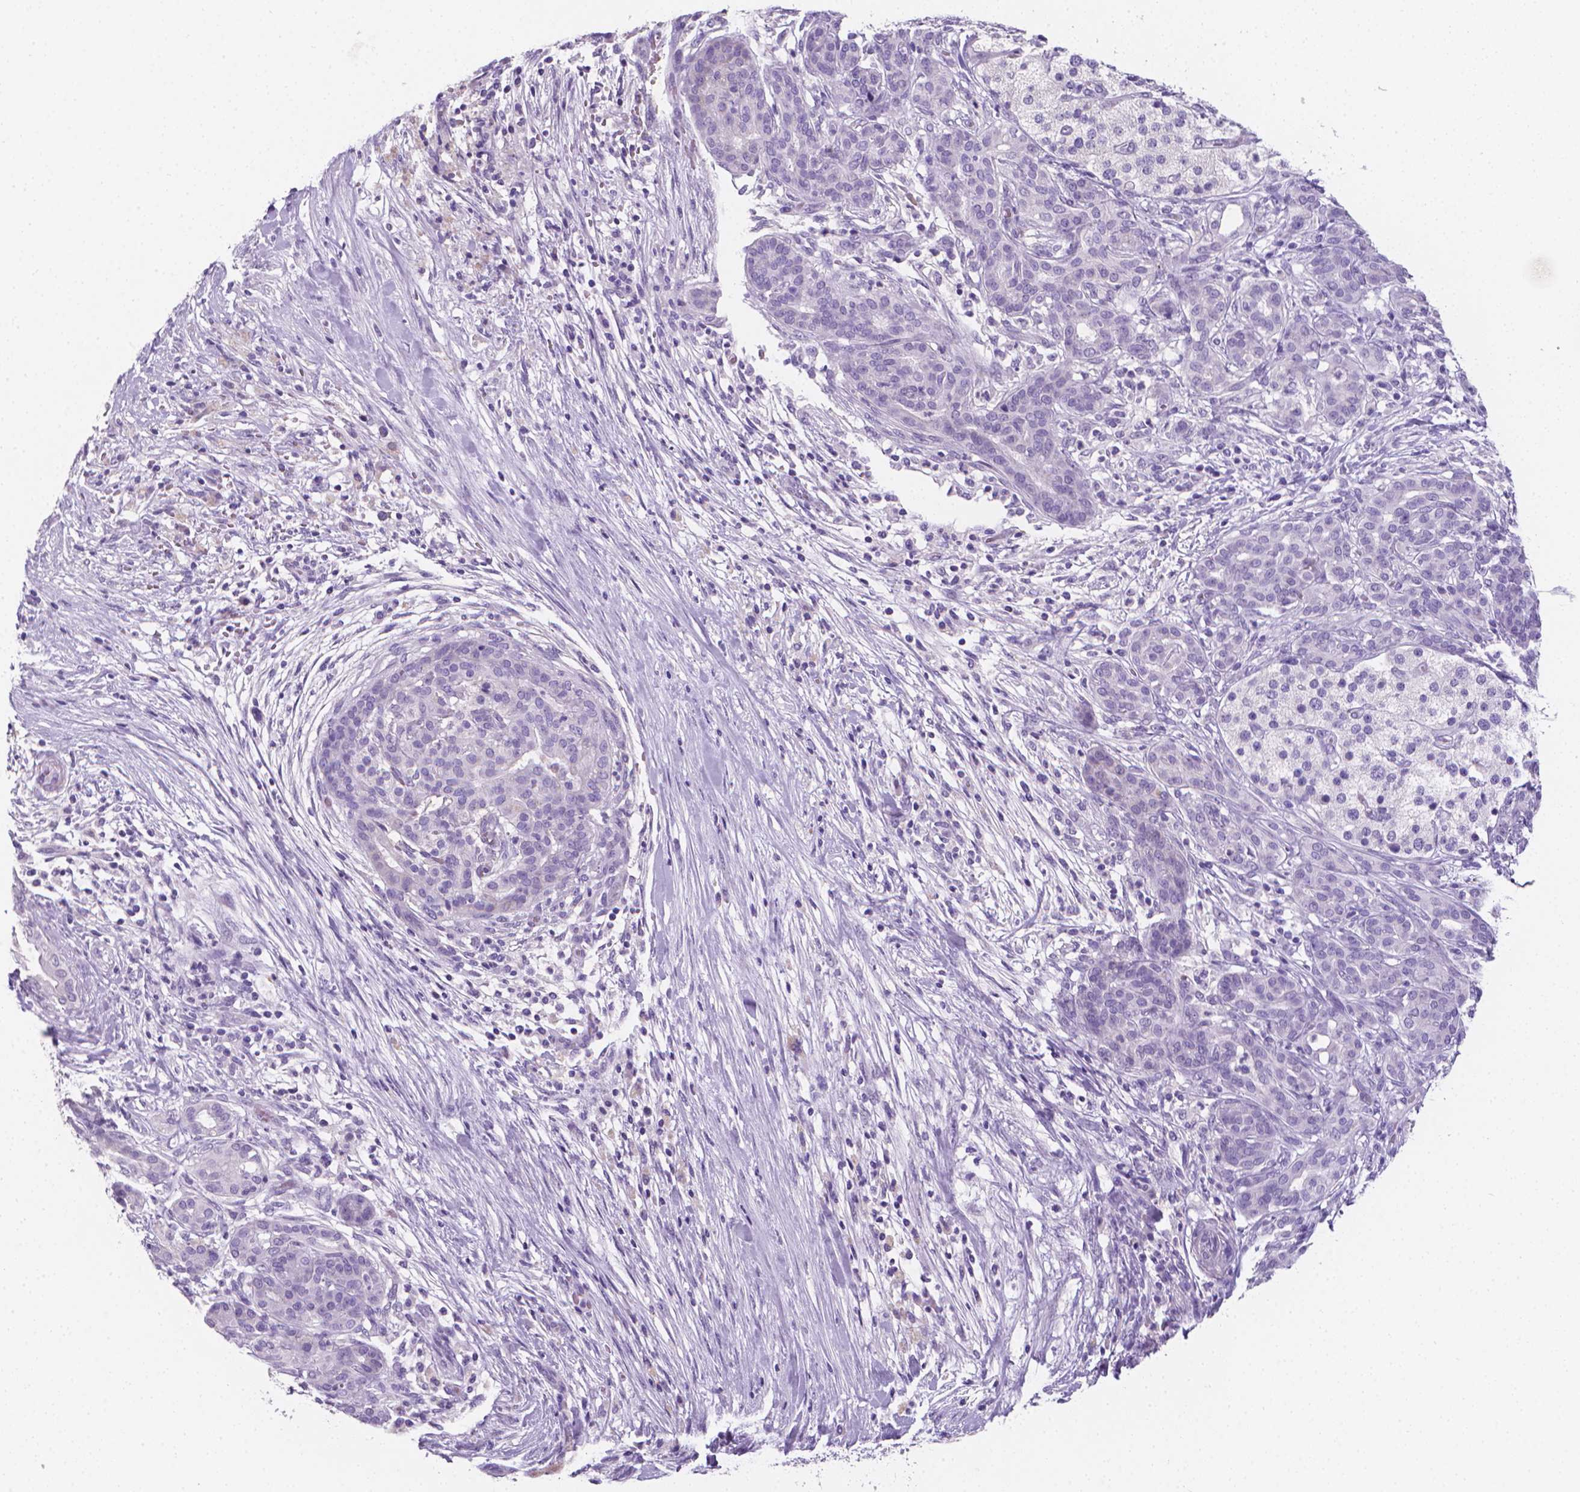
{"staining": {"intensity": "negative", "quantity": "none", "location": "none"}, "tissue": "pancreatic cancer", "cell_type": "Tumor cells", "image_type": "cancer", "snomed": [{"axis": "morphology", "description": "Adenocarcinoma, NOS"}, {"axis": "topography", "description": "Pancreas"}], "caption": "An IHC histopathology image of pancreatic cancer (adenocarcinoma) is shown. There is no staining in tumor cells of pancreatic cancer (adenocarcinoma).", "gene": "XPNPEP2", "patient": {"sex": "male", "age": 44}}